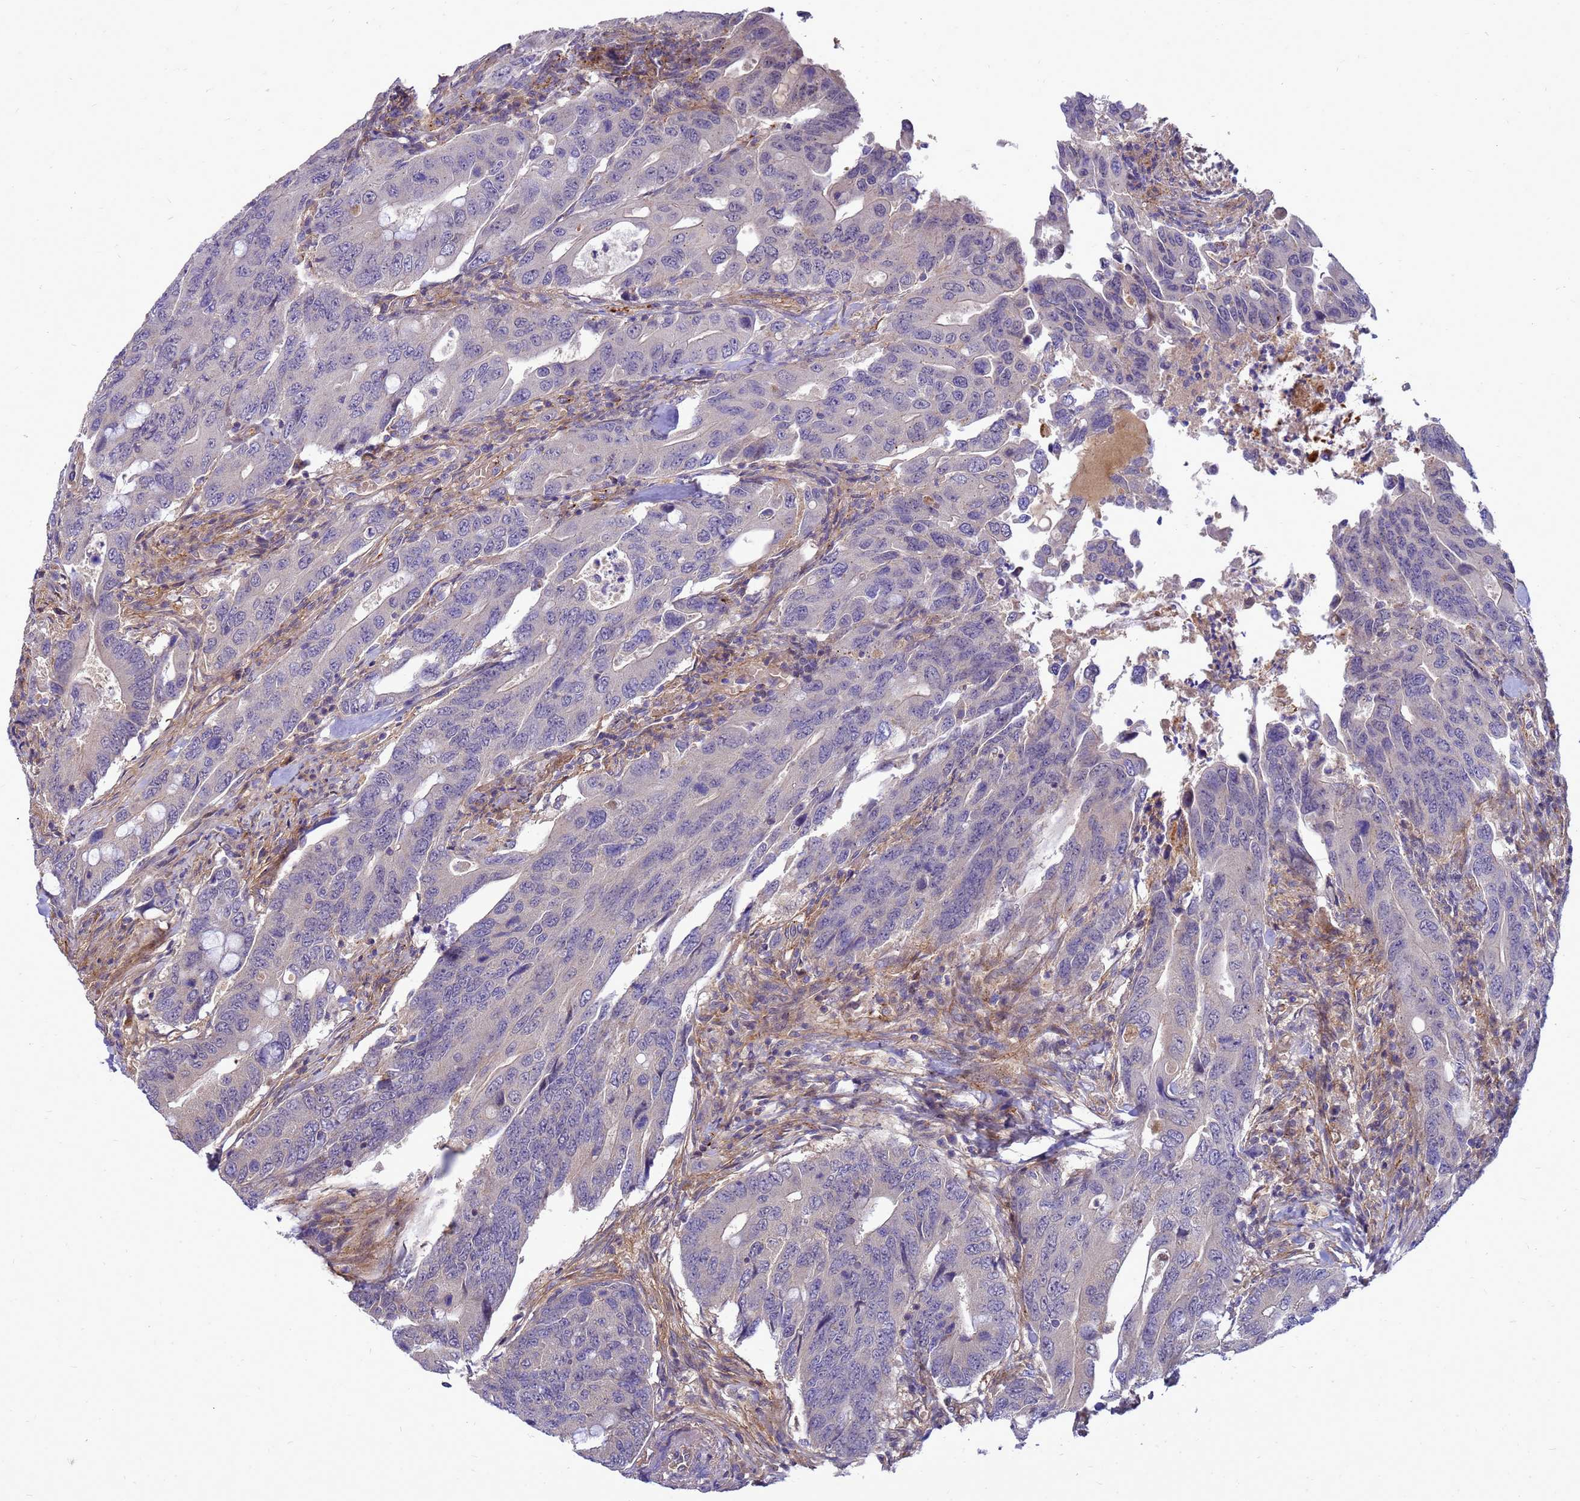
{"staining": {"intensity": "weak", "quantity": "<25%", "location": "cytoplasmic/membranous"}, "tissue": "colorectal cancer", "cell_type": "Tumor cells", "image_type": "cancer", "snomed": [{"axis": "morphology", "description": "Adenocarcinoma, NOS"}, {"axis": "topography", "description": "Colon"}], "caption": "Colorectal cancer was stained to show a protein in brown. There is no significant staining in tumor cells. (Brightfield microscopy of DAB IHC at high magnification).", "gene": "ENOPH1", "patient": {"sex": "male", "age": 71}}